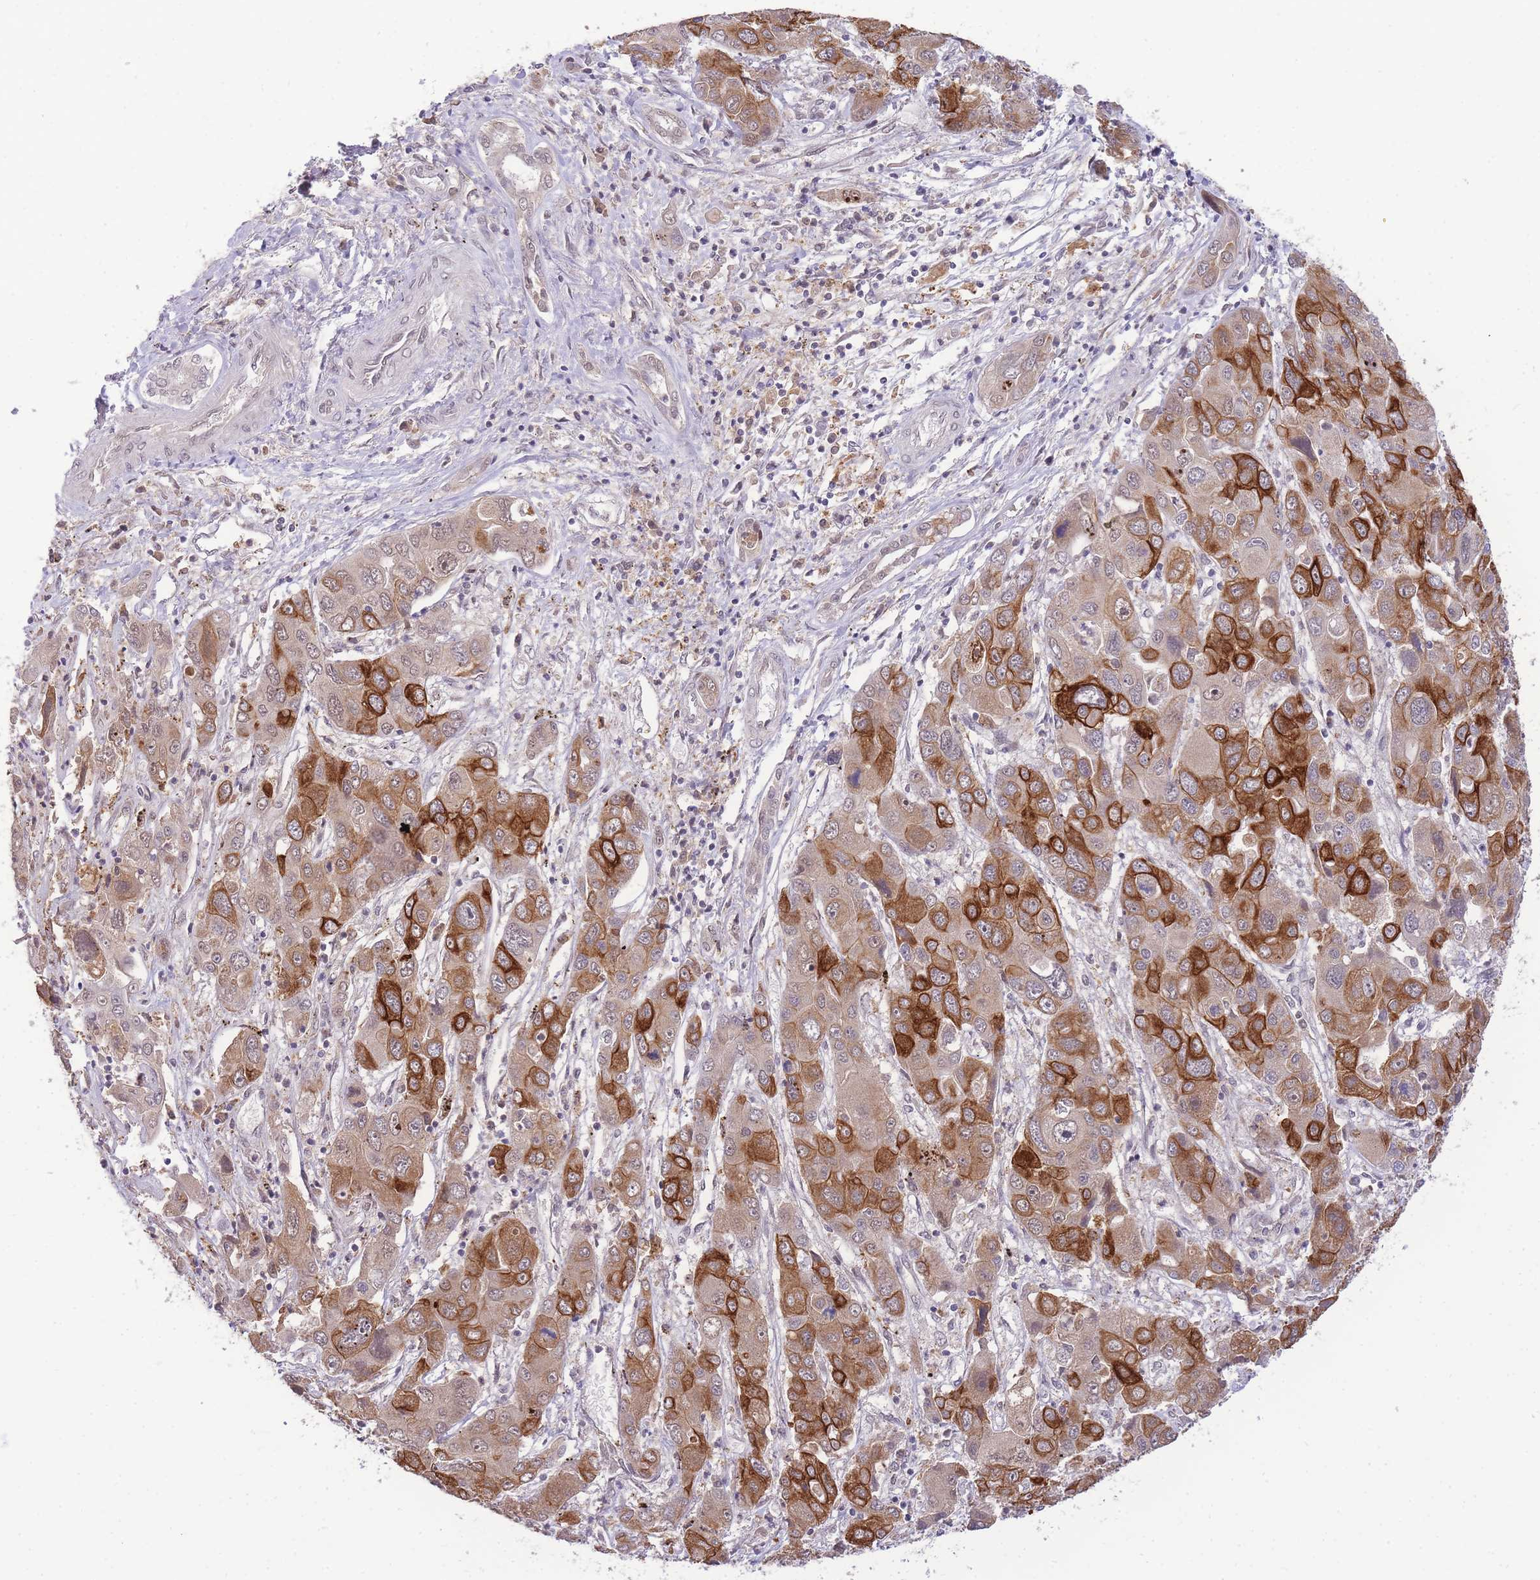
{"staining": {"intensity": "strong", "quantity": "25%-75%", "location": "cytoplasmic/membranous,nuclear"}, "tissue": "liver cancer", "cell_type": "Tumor cells", "image_type": "cancer", "snomed": [{"axis": "morphology", "description": "Cholangiocarcinoma"}, {"axis": "topography", "description": "Liver"}], "caption": "Human liver cholangiocarcinoma stained with a protein marker displays strong staining in tumor cells.", "gene": "PUS10", "patient": {"sex": "male", "age": 67}}